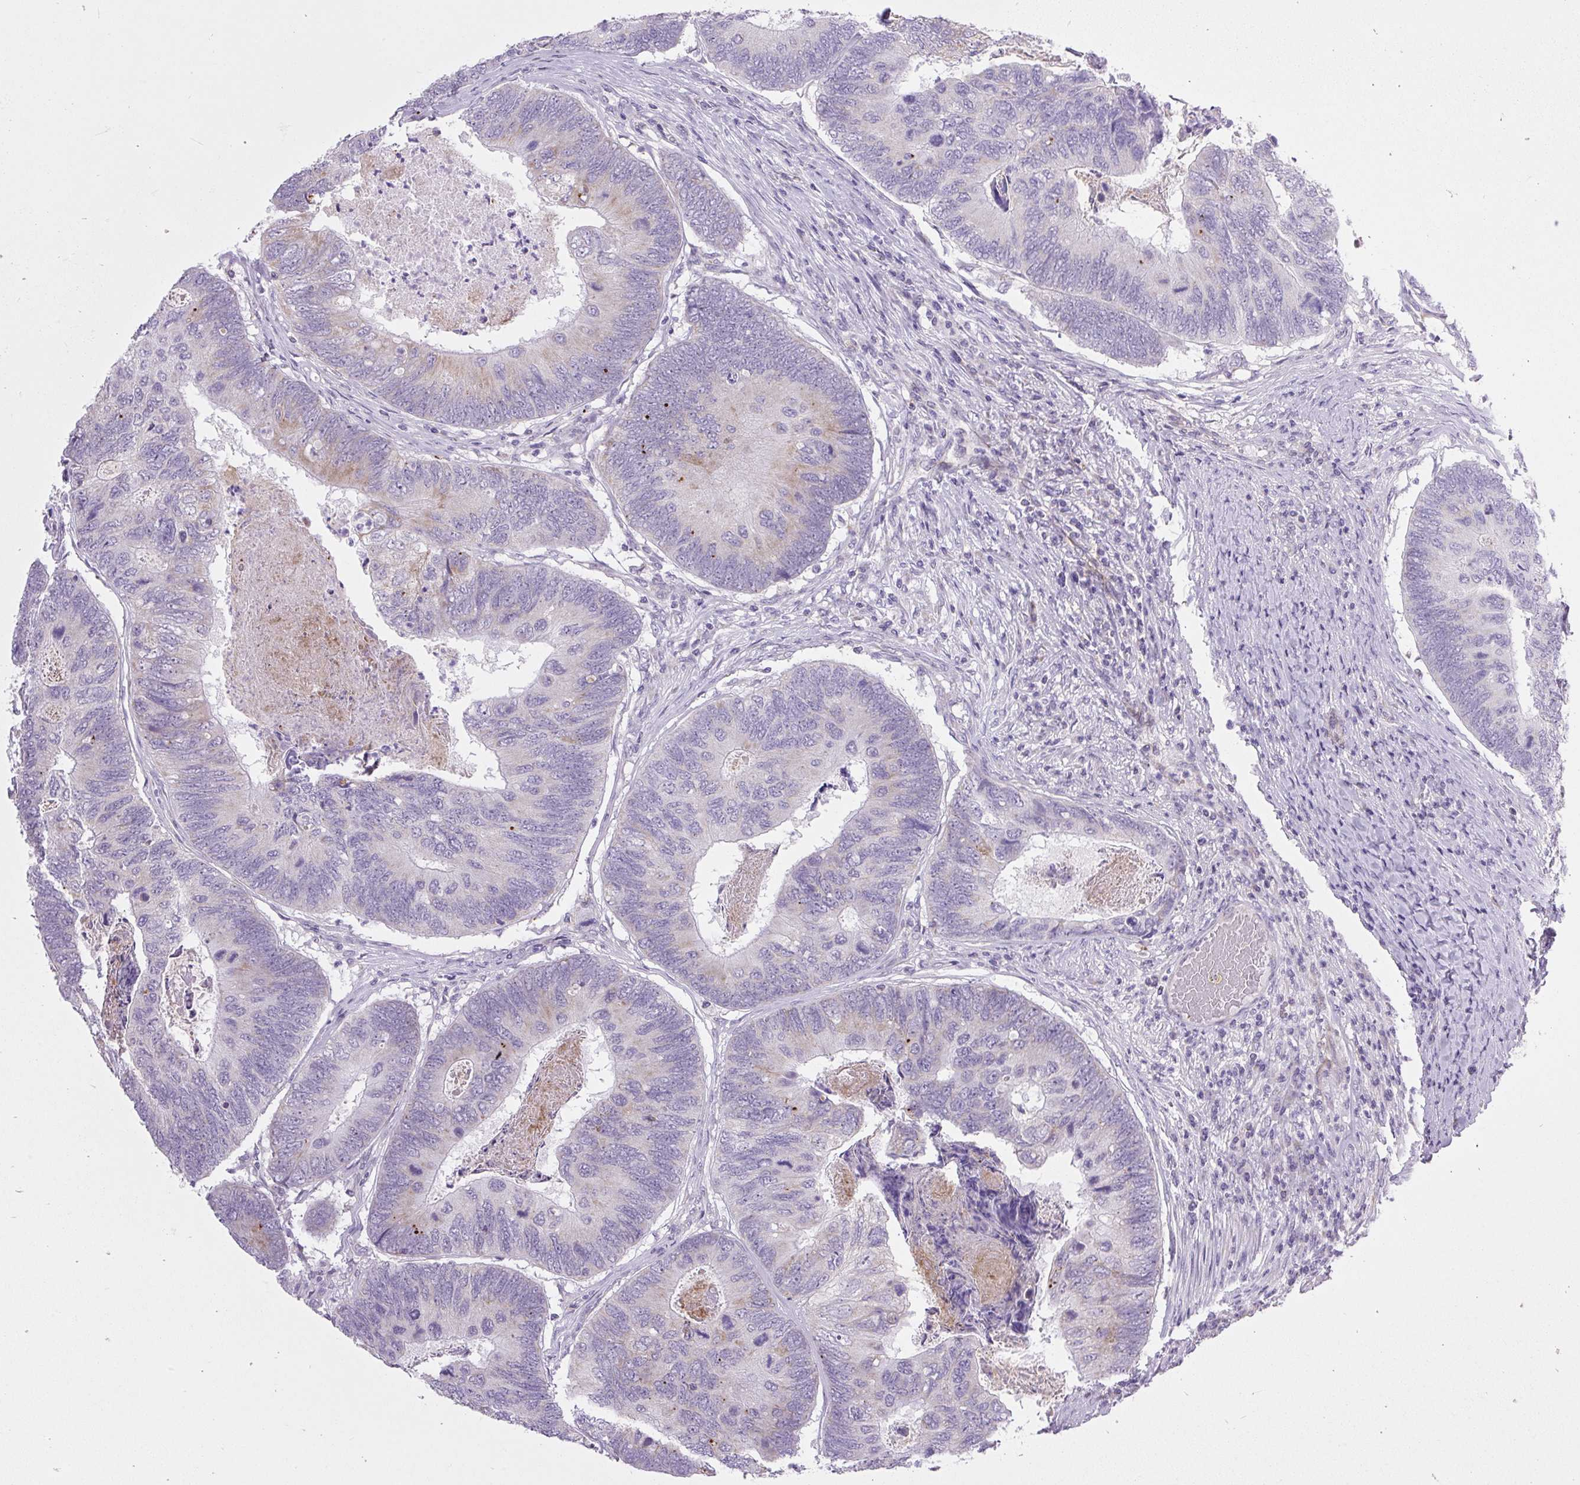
{"staining": {"intensity": "weak", "quantity": "<25%", "location": "cytoplasmic/membranous"}, "tissue": "colorectal cancer", "cell_type": "Tumor cells", "image_type": "cancer", "snomed": [{"axis": "morphology", "description": "Adenocarcinoma, NOS"}, {"axis": "topography", "description": "Colon"}], "caption": "Colorectal cancer (adenocarcinoma) was stained to show a protein in brown. There is no significant staining in tumor cells.", "gene": "RNASE10", "patient": {"sex": "female", "age": 67}}